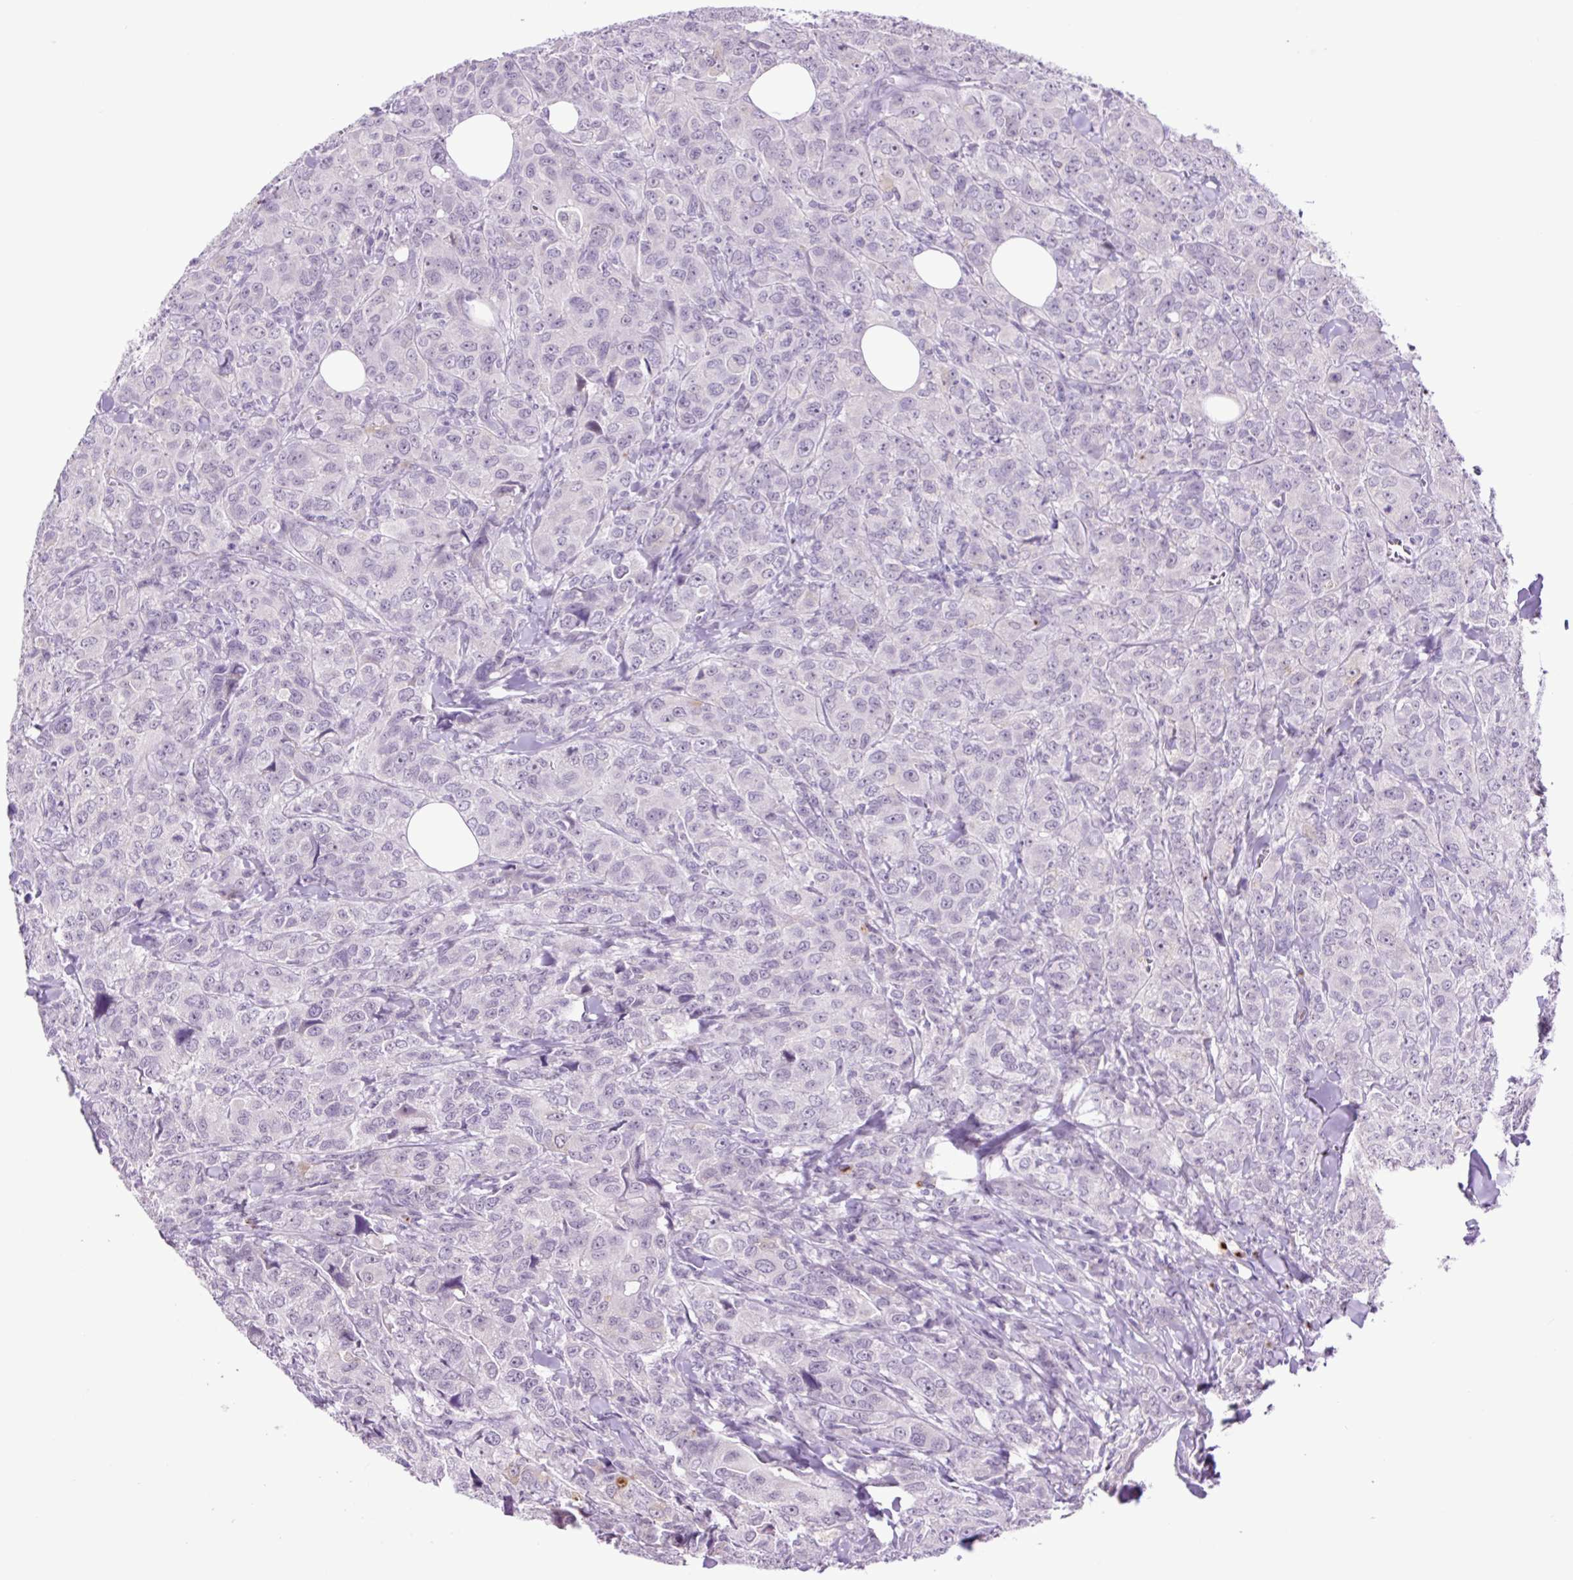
{"staining": {"intensity": "negative", "quantity": "none", "location": "none"}, "tissue": "breast cancer", "cell_type": "Tumor cells", "image_type": "cancer", "snomed": [{"axis": "morphology", "description": "Duct carcinoma"}, {"axis": "topography", "description": "Breast"}], "caption": "Photomicrograph shows no protein staining in tumor cells of invasive ductal carcinoma (breast) tissue.", "gene": "MFSD3", "patient": {"sex": "female", "age": 43}}